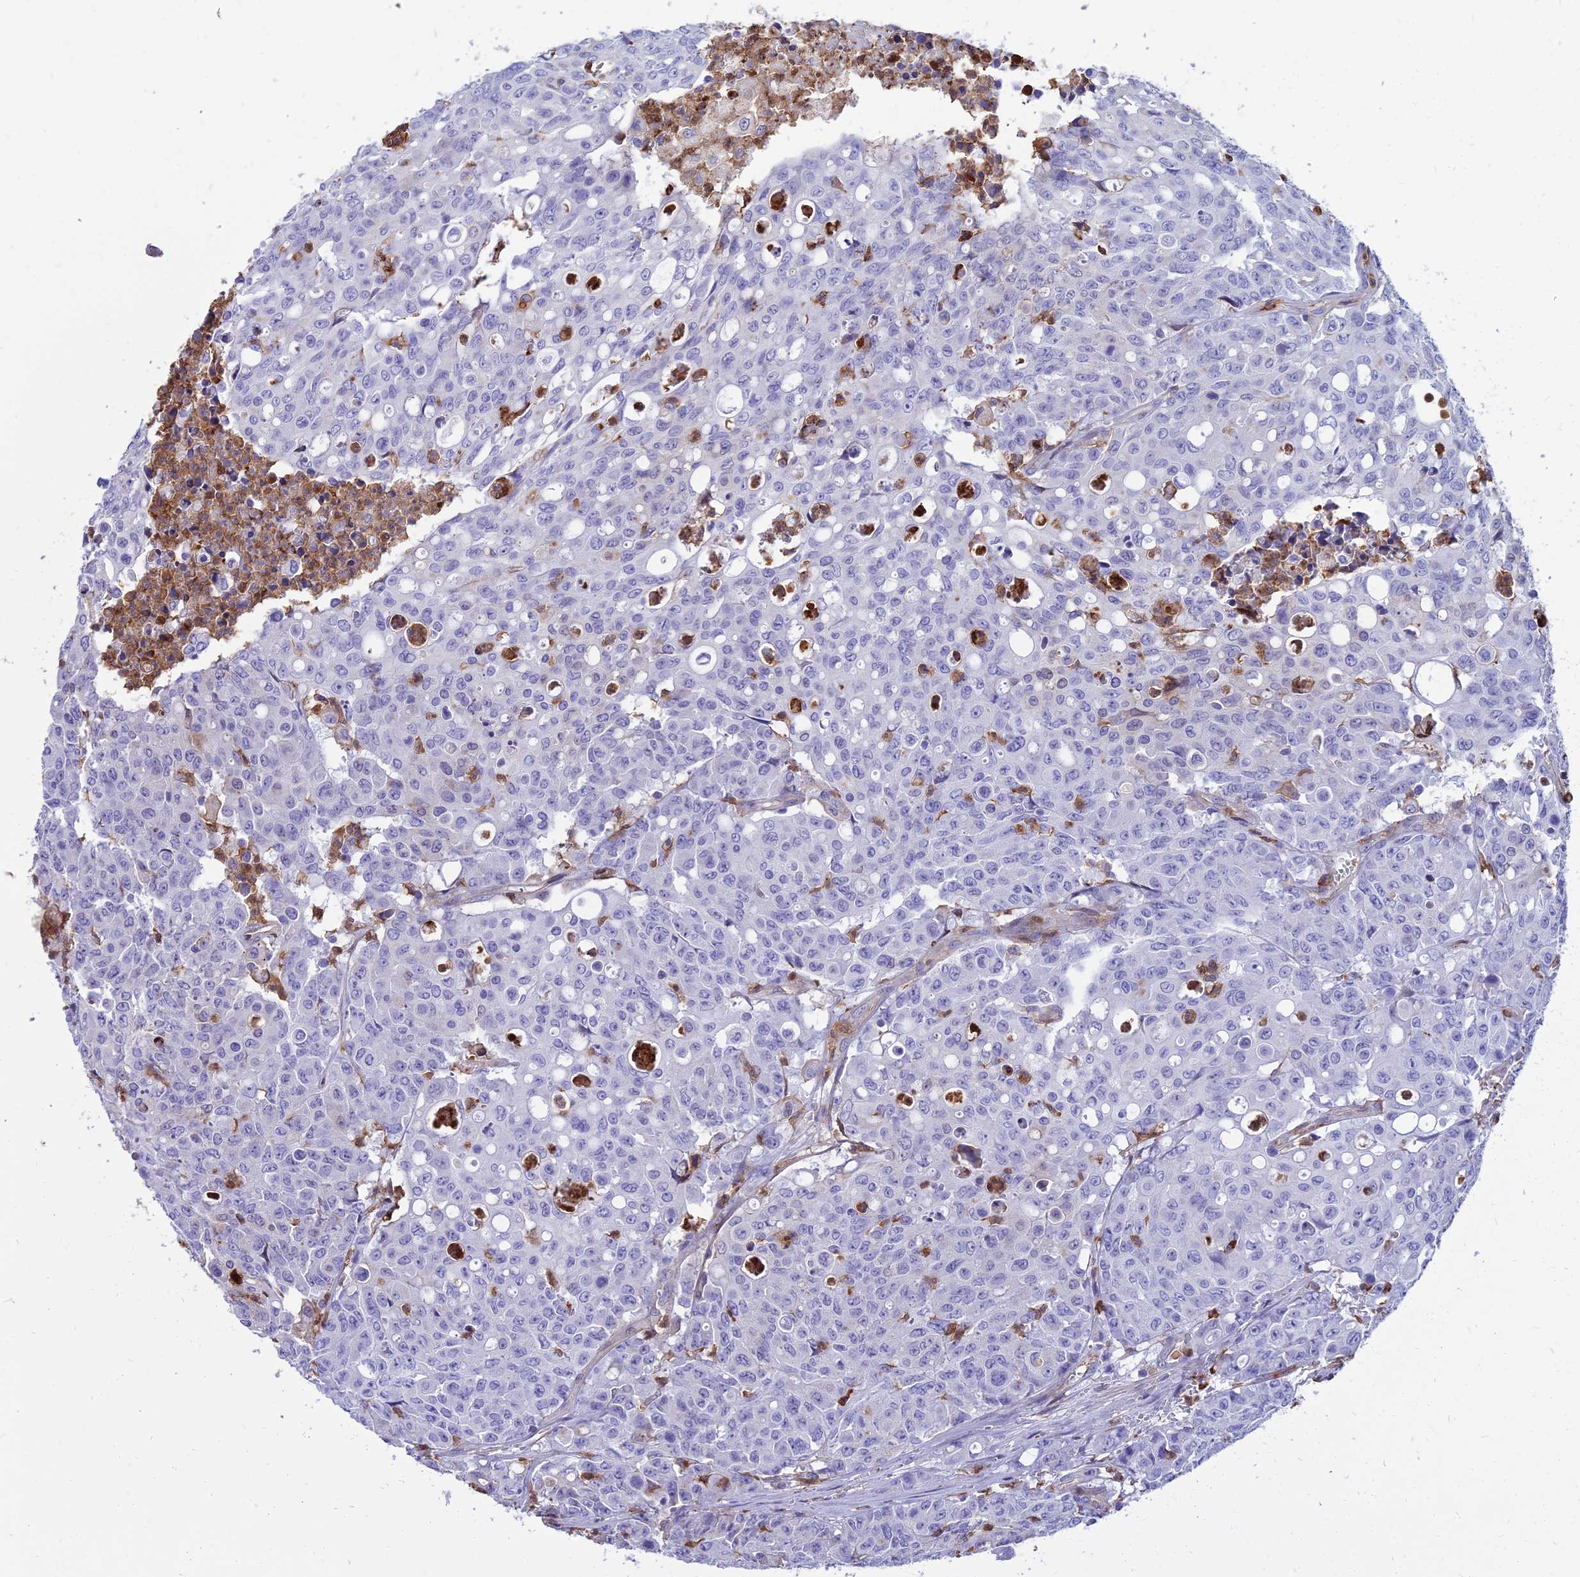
{"staining": {"intensity": "negative", "quantity": "none", "location": "none"}, "tissue": "colorectal cancer", "cell_type": "Tumor cells", "image_type": "cancer", "snomed": [{"axis": "morphology", "description": "Adenocarcinoma, NOS"}, {"axis": "topography", "description": "Colon"}], "caption": "Human adenocarcinoma (colorectal) stained for a protein using immunohistochemistry (IHC) reveals no expression in tumor cells.", "gene": "SREK1IP1", "patient": {"sex": "male", "age": 51}}